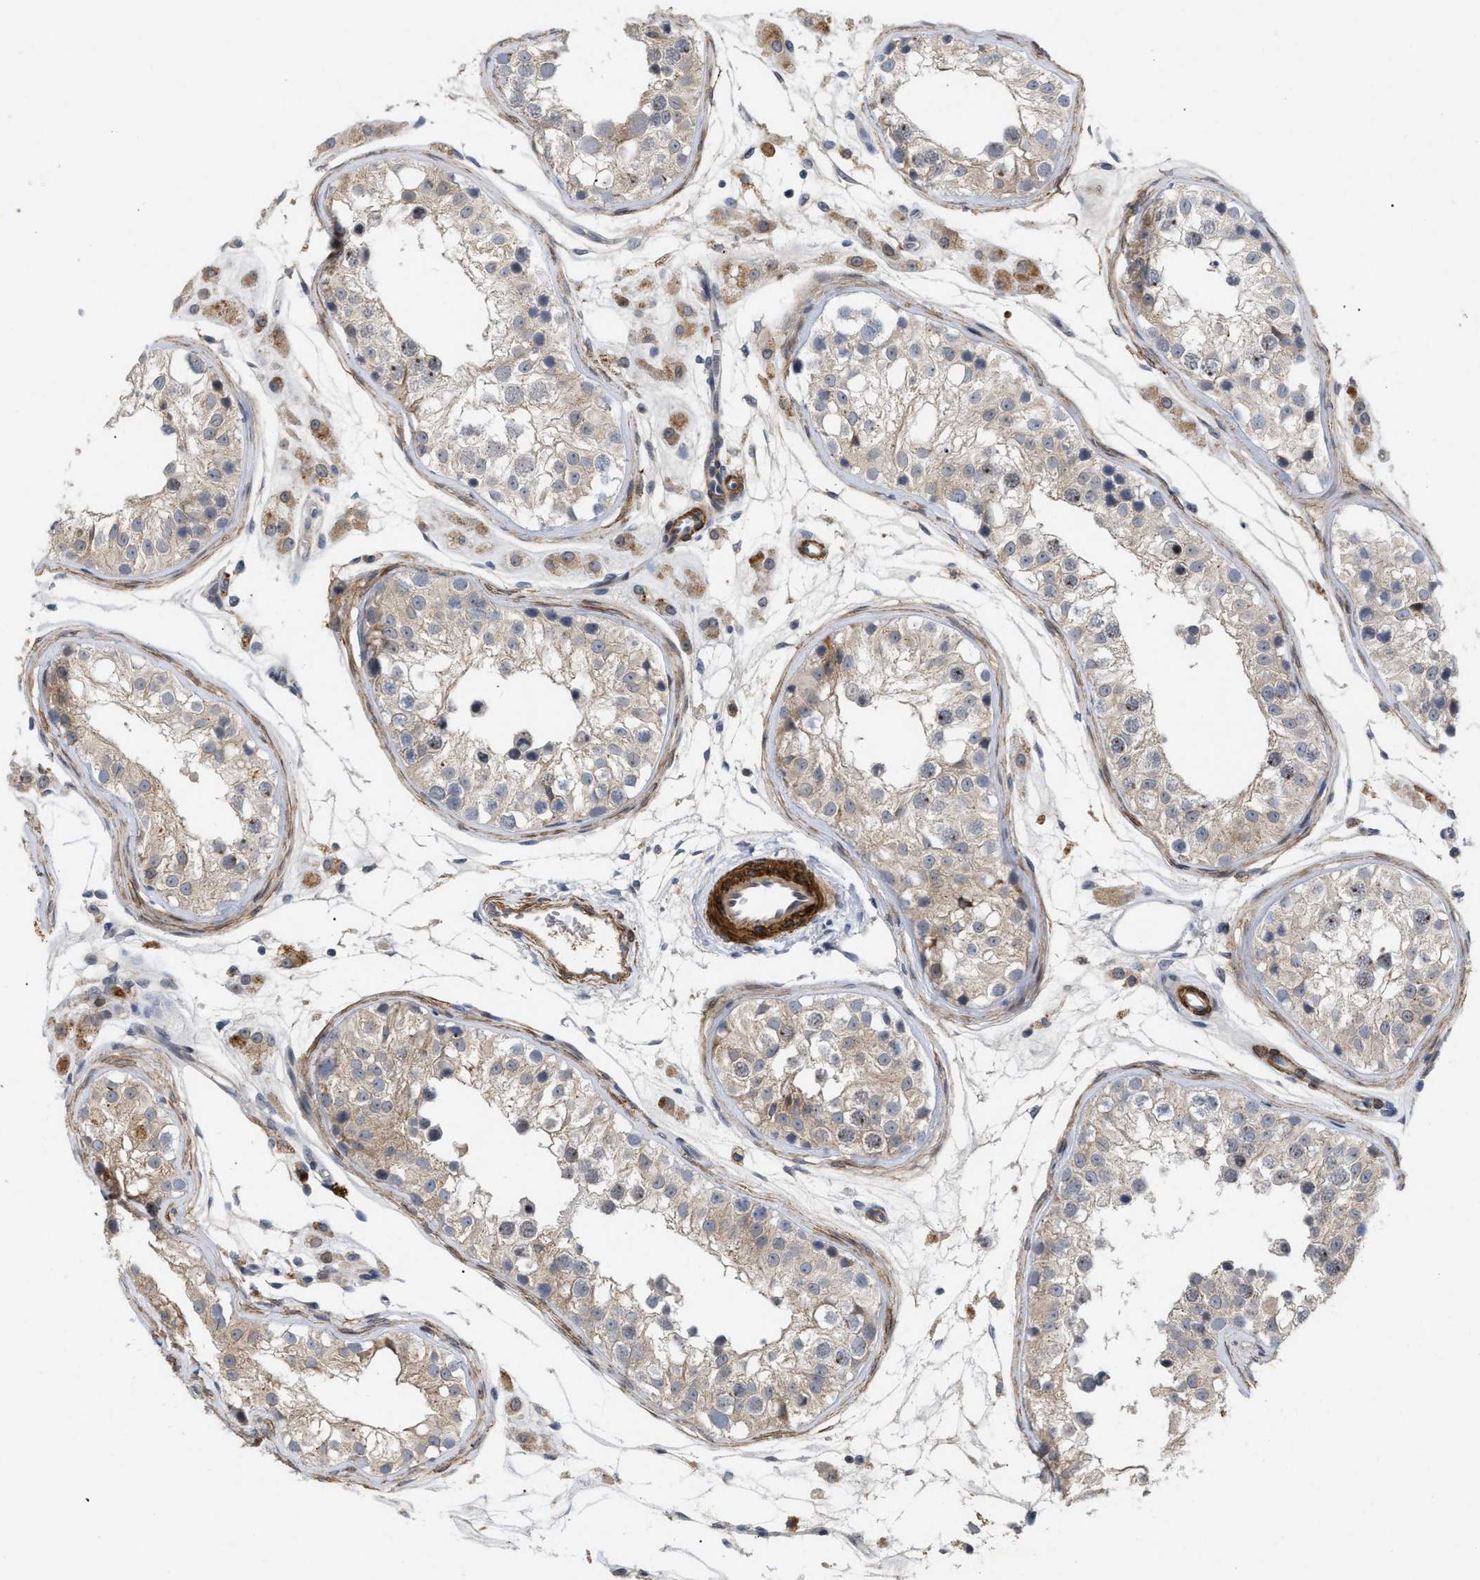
{"staining": {"intensity": "weak", "quantity": "<25%", "location": "cytoplasmic/membranous"}, "tissue": "testis", "cell_type": "Cells in seminiferous ducts", "image_type": "normal", "snomed": [{"axis": "morphology", "description": "Normal tissue, NOS"}, {"axis": "morphology", "description": "Adenocarcinoma, metastatic, NOS"}, {"axis": "topography", "description": "Testis"}], "caption": "Immunohistochemistry of normal testis shows no expression in cells in seminiferous ducts.", "gene": "ST6GALNAC6", "patient": {"sex": "male", "age": 26}}